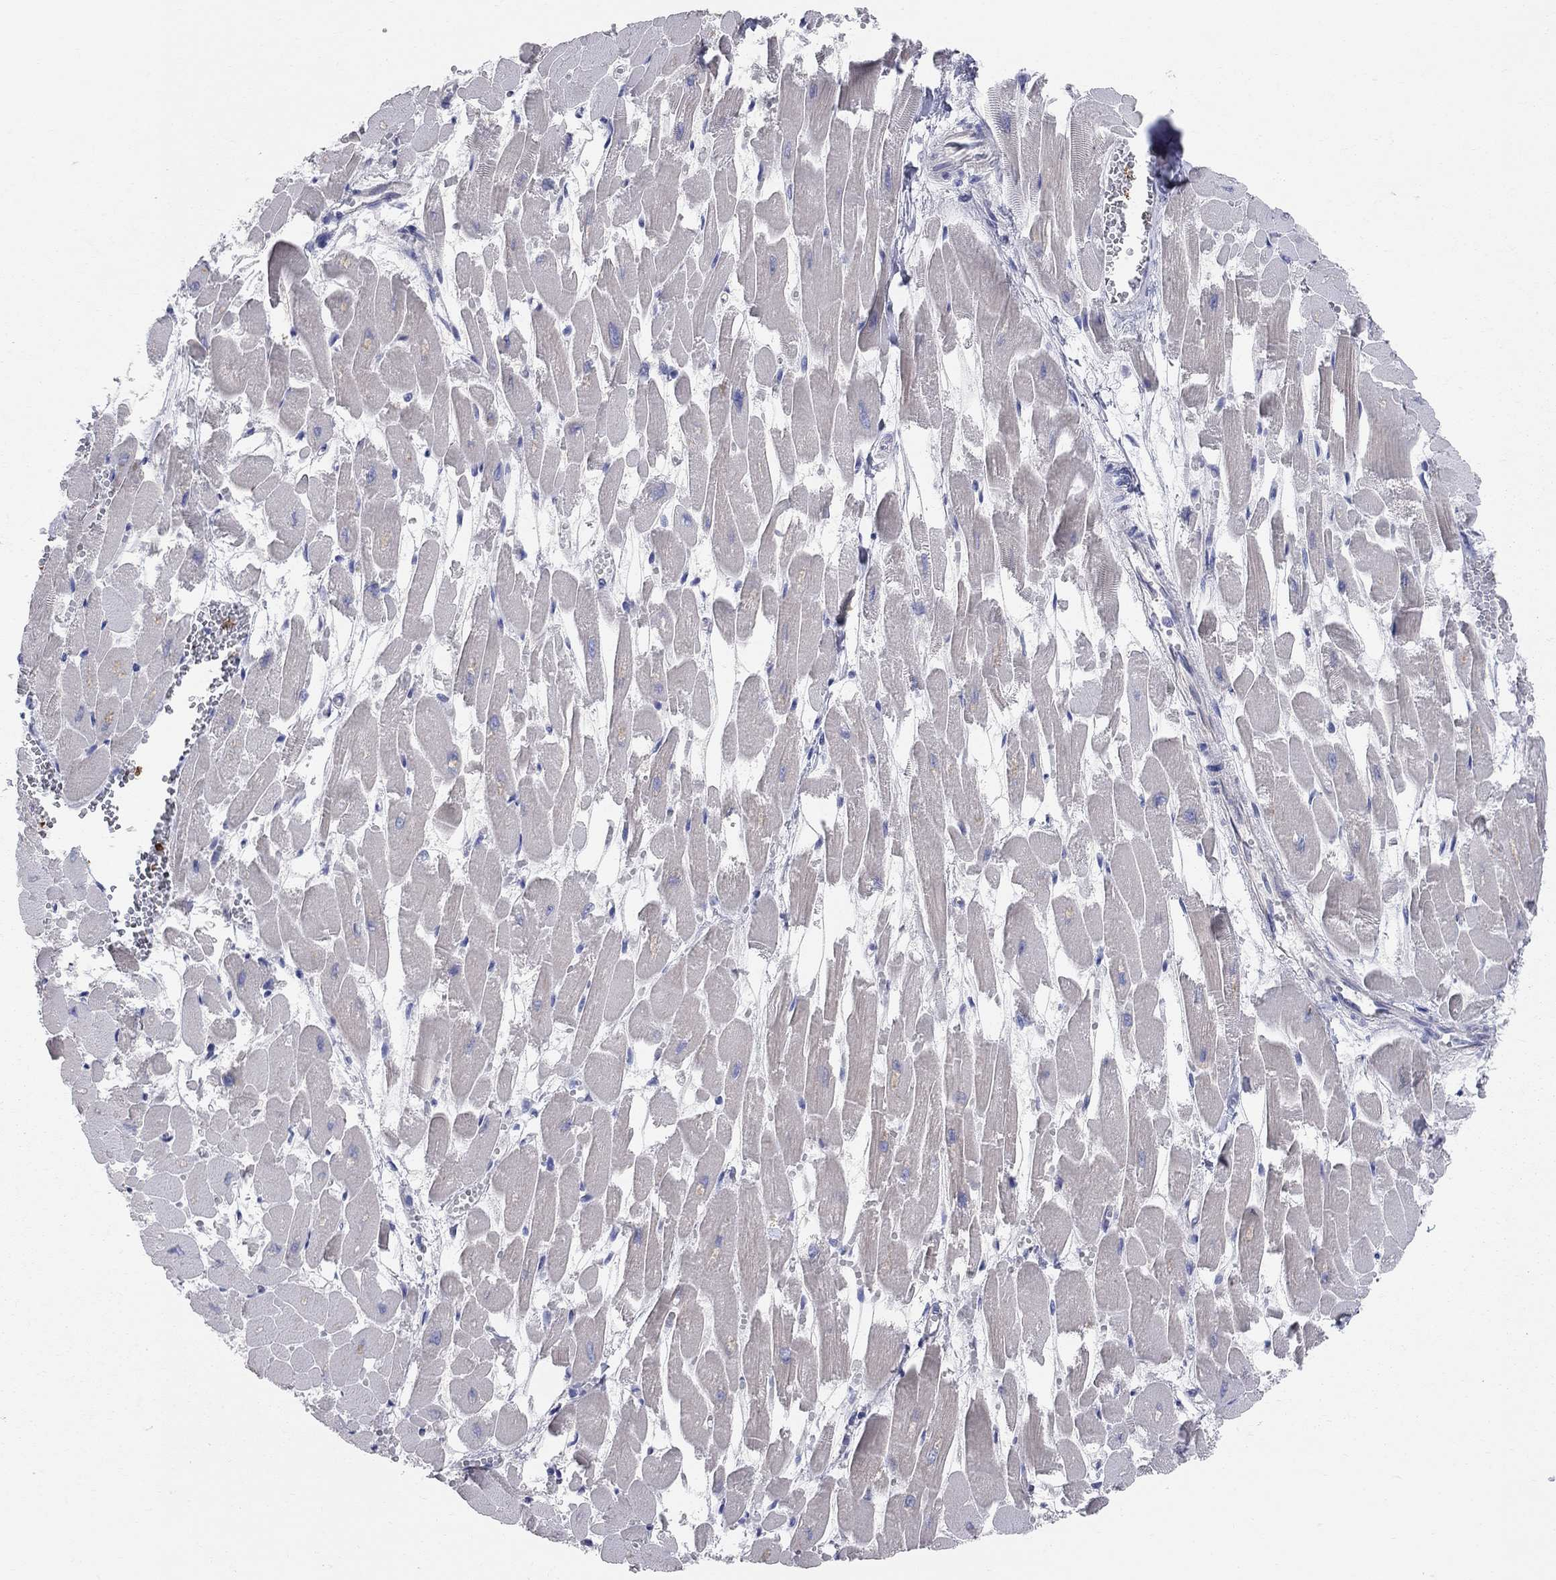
{"staining": {"intensity": "negative", "quantity": "none", "location": "none"}, "tissue": "heart muscle", "cell_type": "Cardiomyocytes", "image_type": "normal", "snomed": [{"axis": "morphology", "description": "Normal tissue, NOS"}, {"axis": "topography", "description": "Heart"}], "caption": "Immunohistochemistry image of normal heart muscle: human heart muscle stained with DAB demonstrates no significant protein positivity in cardiomyocytes.", "gene": "AOX1", "patient": {"sex": "female", "age": 52}}